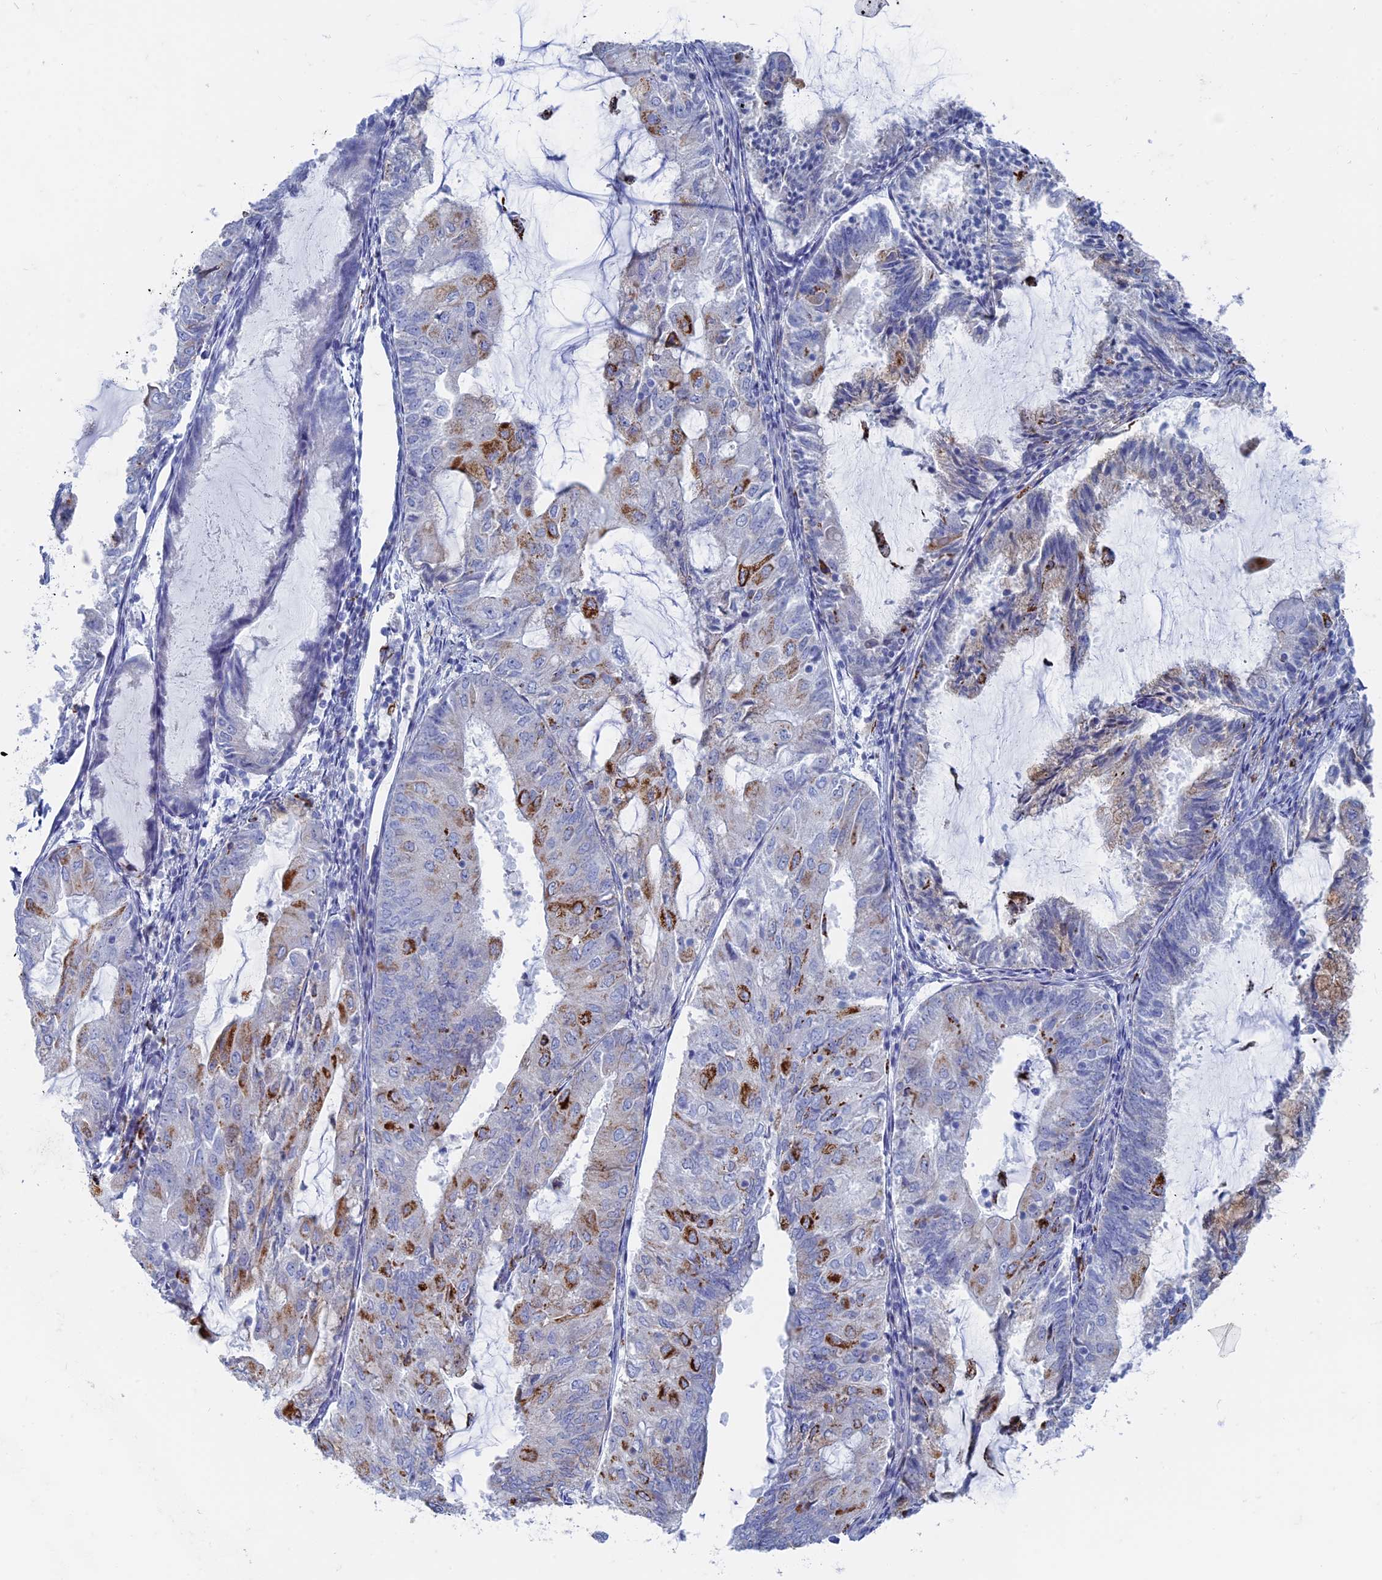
{"staining": {"intensity": "strong", "quantity": "<25%", "location": "cytoplasmic/membranous"}, "tissue": "endometrial cancer", "cell_type": "Tumor cells", "image_type": "cancer", "snomed": [{"axis": "morphology", "description": "Adenocarcinoma, NOS"}, {"axis": "topography", "description": "Endometrium"}], "caption": "Immunohistochemical staining of human endometrial cancer (adenocarcinoma) demonstrates medium levels of strong cytoplasmic/membranous expression in approximately <25% of tumor cells. The protein of interest is stained brown, and the nuclei are stained in blue (DAB (3,3'-diaminobenzidine) IHC with brightfield microscopy, high magnification).", "gene": "ALMS1", "patient": {"sex": "female", "age": 81}}